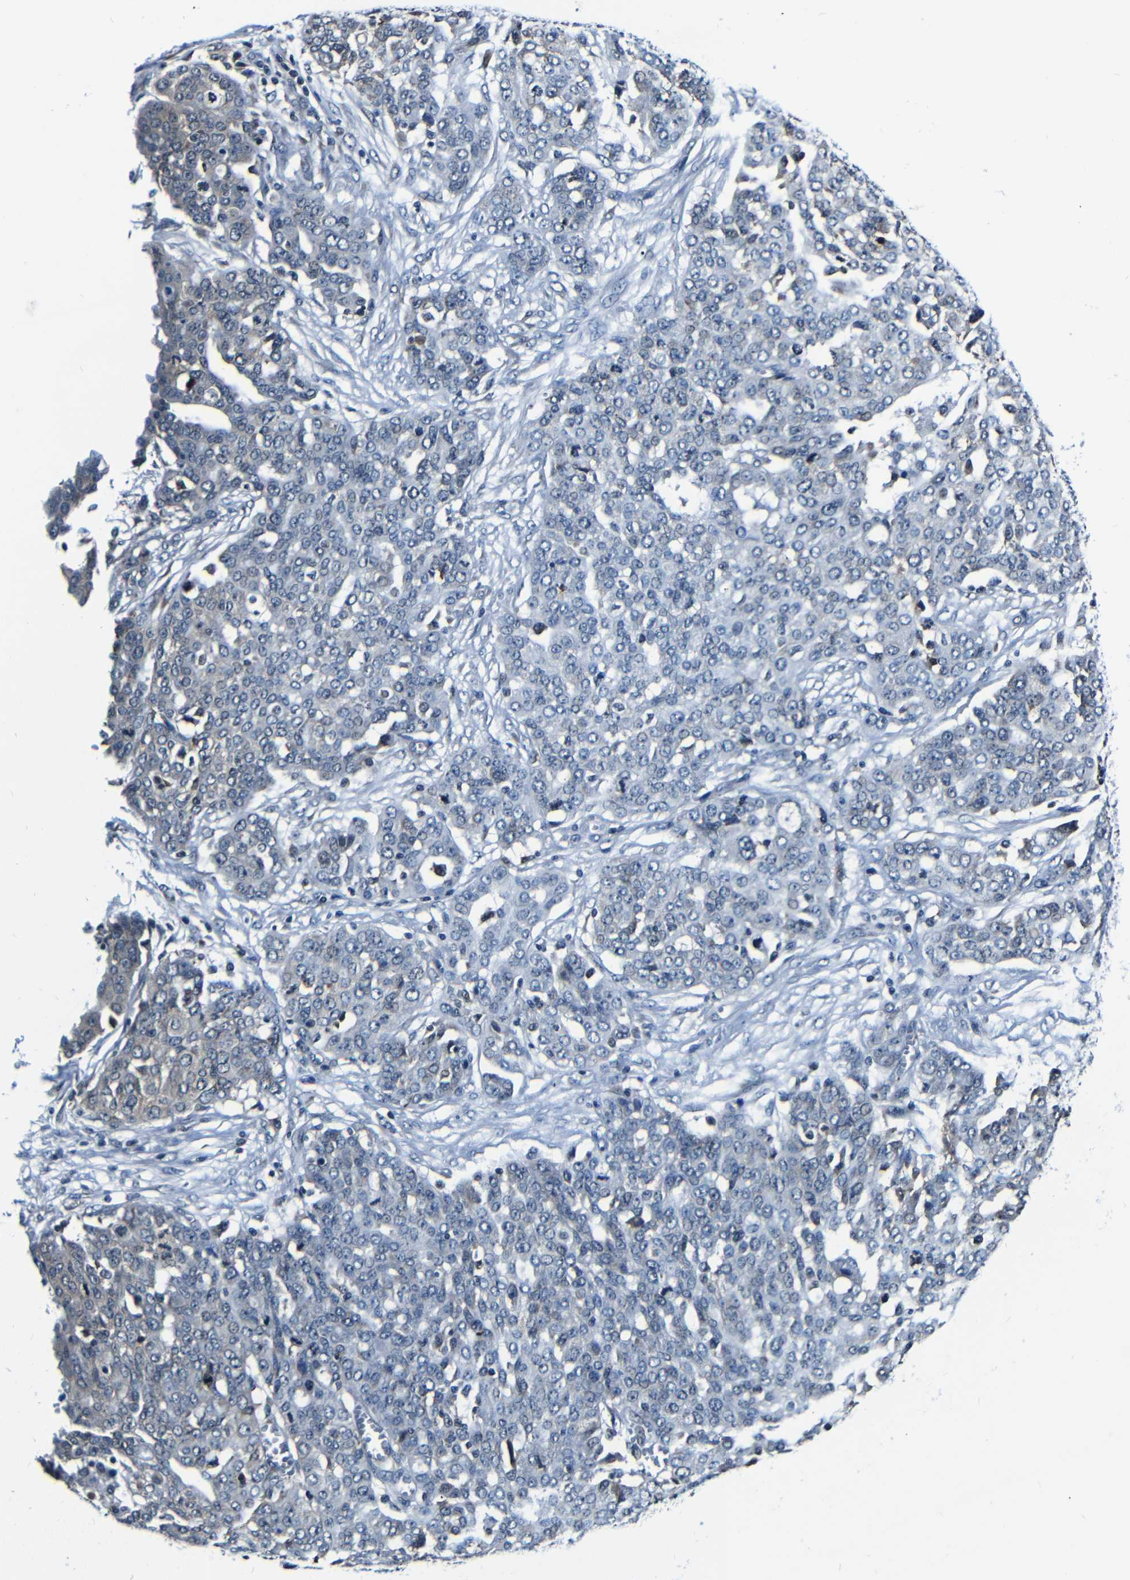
{"staining": {"intensity": "negative", "quantity": "none", "location": "none"}, "tissue": "ovarian cancer", "cell_type": "Tumor cells", "image_type": "cancer", "snomed": [{"axis": "morphology", "description": "Cystadenocarcinoma, serous, NOS"}, {"axis": "topography", "description": "Soft tissue"}, {"axis": "topography", "description": "Ovary"}], "caption": "Immunohistochemistry (IHC) micrograph of ovarian serous cystadenocarcinoma stained for a protein (brown), which demonstrates no positivity in tumor cells. (Brightfield microscopy of DAB (3,3'-diaminobenzidine) immunohistochemistry (IHC) at high magnification).", "gene": "NCBP3", "patient": {"sex": "female", "age": 57}}